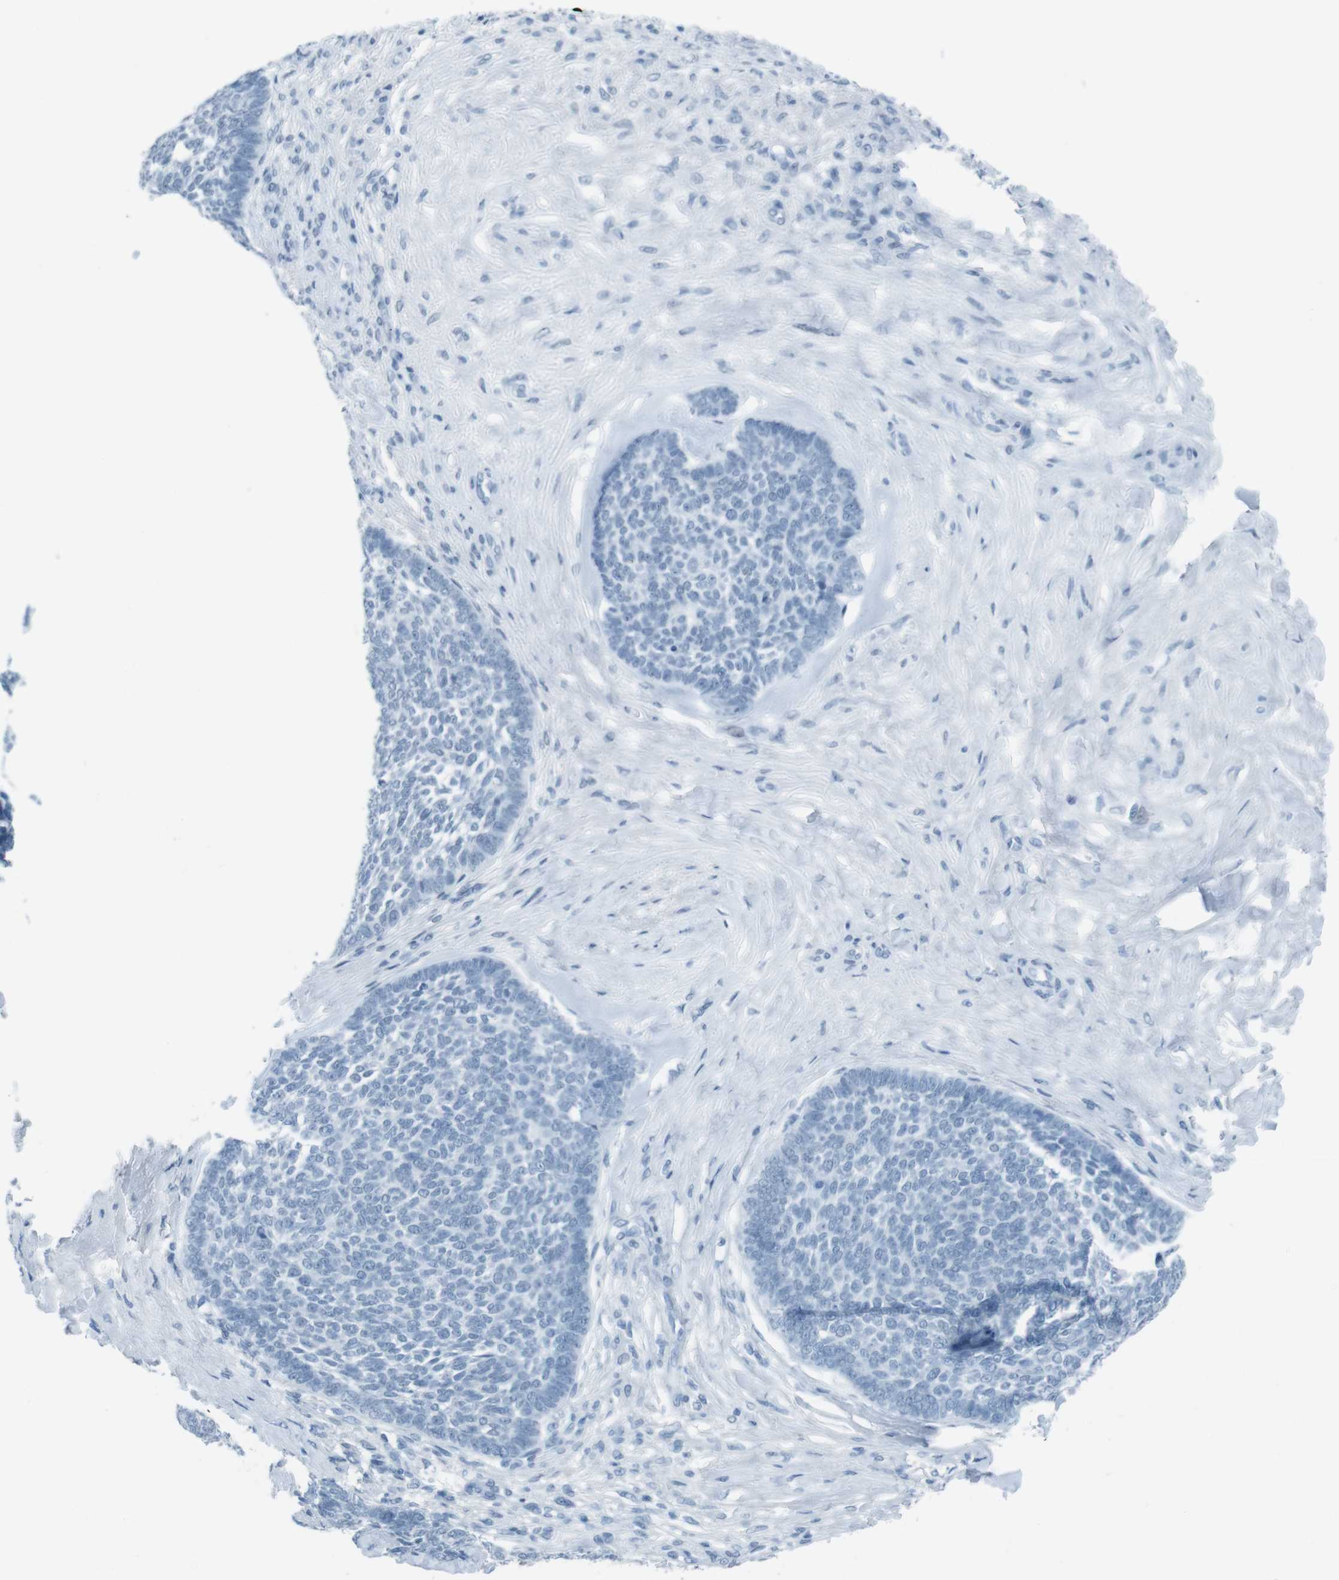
{"staining": {"intensity": "negative", "quantity": "none", "location": "none"}, "tissue": "skin cancer", "cell_type": "Tumor cells", "image_type": "cancer", "snomed": [{"axis": "morphology", "description": "Basal cell carcinoma"}, {"axis": "topography", "description": "Skin"}], "caption": "Histopathology image shows no protein positivity in tumor cells of skin basal cell carcinoma tissue. (DAB (3,3'-diaminobenzidine) immunohistochemistry (IHC), high magnification).", "gene": "TMEM207", "patient": {"sex": "male", "age": 84}}